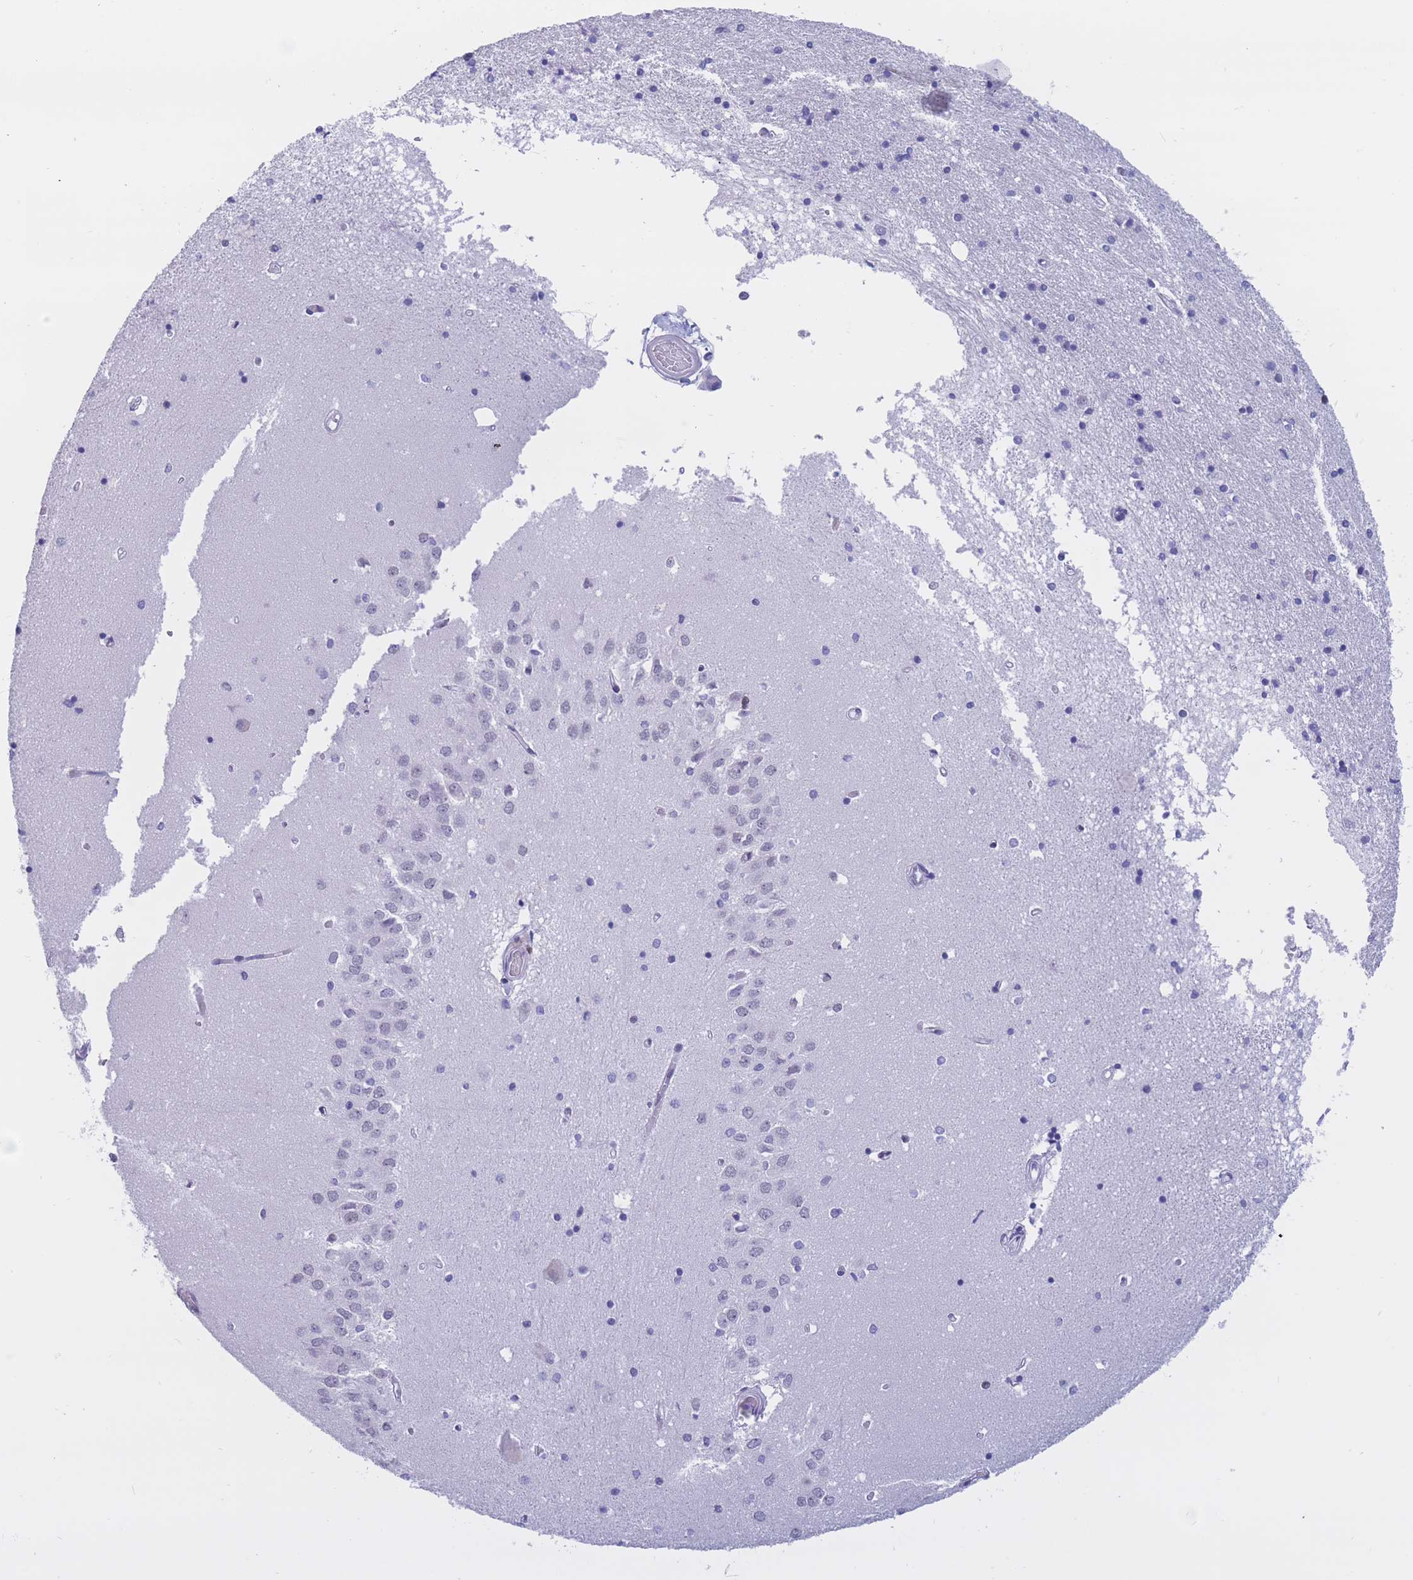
{"staining": {"intensity": "negative", "quantity": "none", "location": "none"}, "tissue": "hippocampus", "cell_type": "Glial cells", "image_type": "normal", "snomed": [{"axis": "morphology", "description": "Normal tissue, NOS"}, {"axis": "topography", "description": "Hippocampus"}], "caption": "An immunohistochemistry micrograph of benign hippocampus is shown. There is no staining in glial cells of hippocampus. (Stains: DAB (3,3'-diaminobenzidine) IHC with hematoxylin counter stain, Microscopy: brightfield microscopy at high magnification).", "gene": "NASP", "patient": {"sex": "male", "age": 45}}